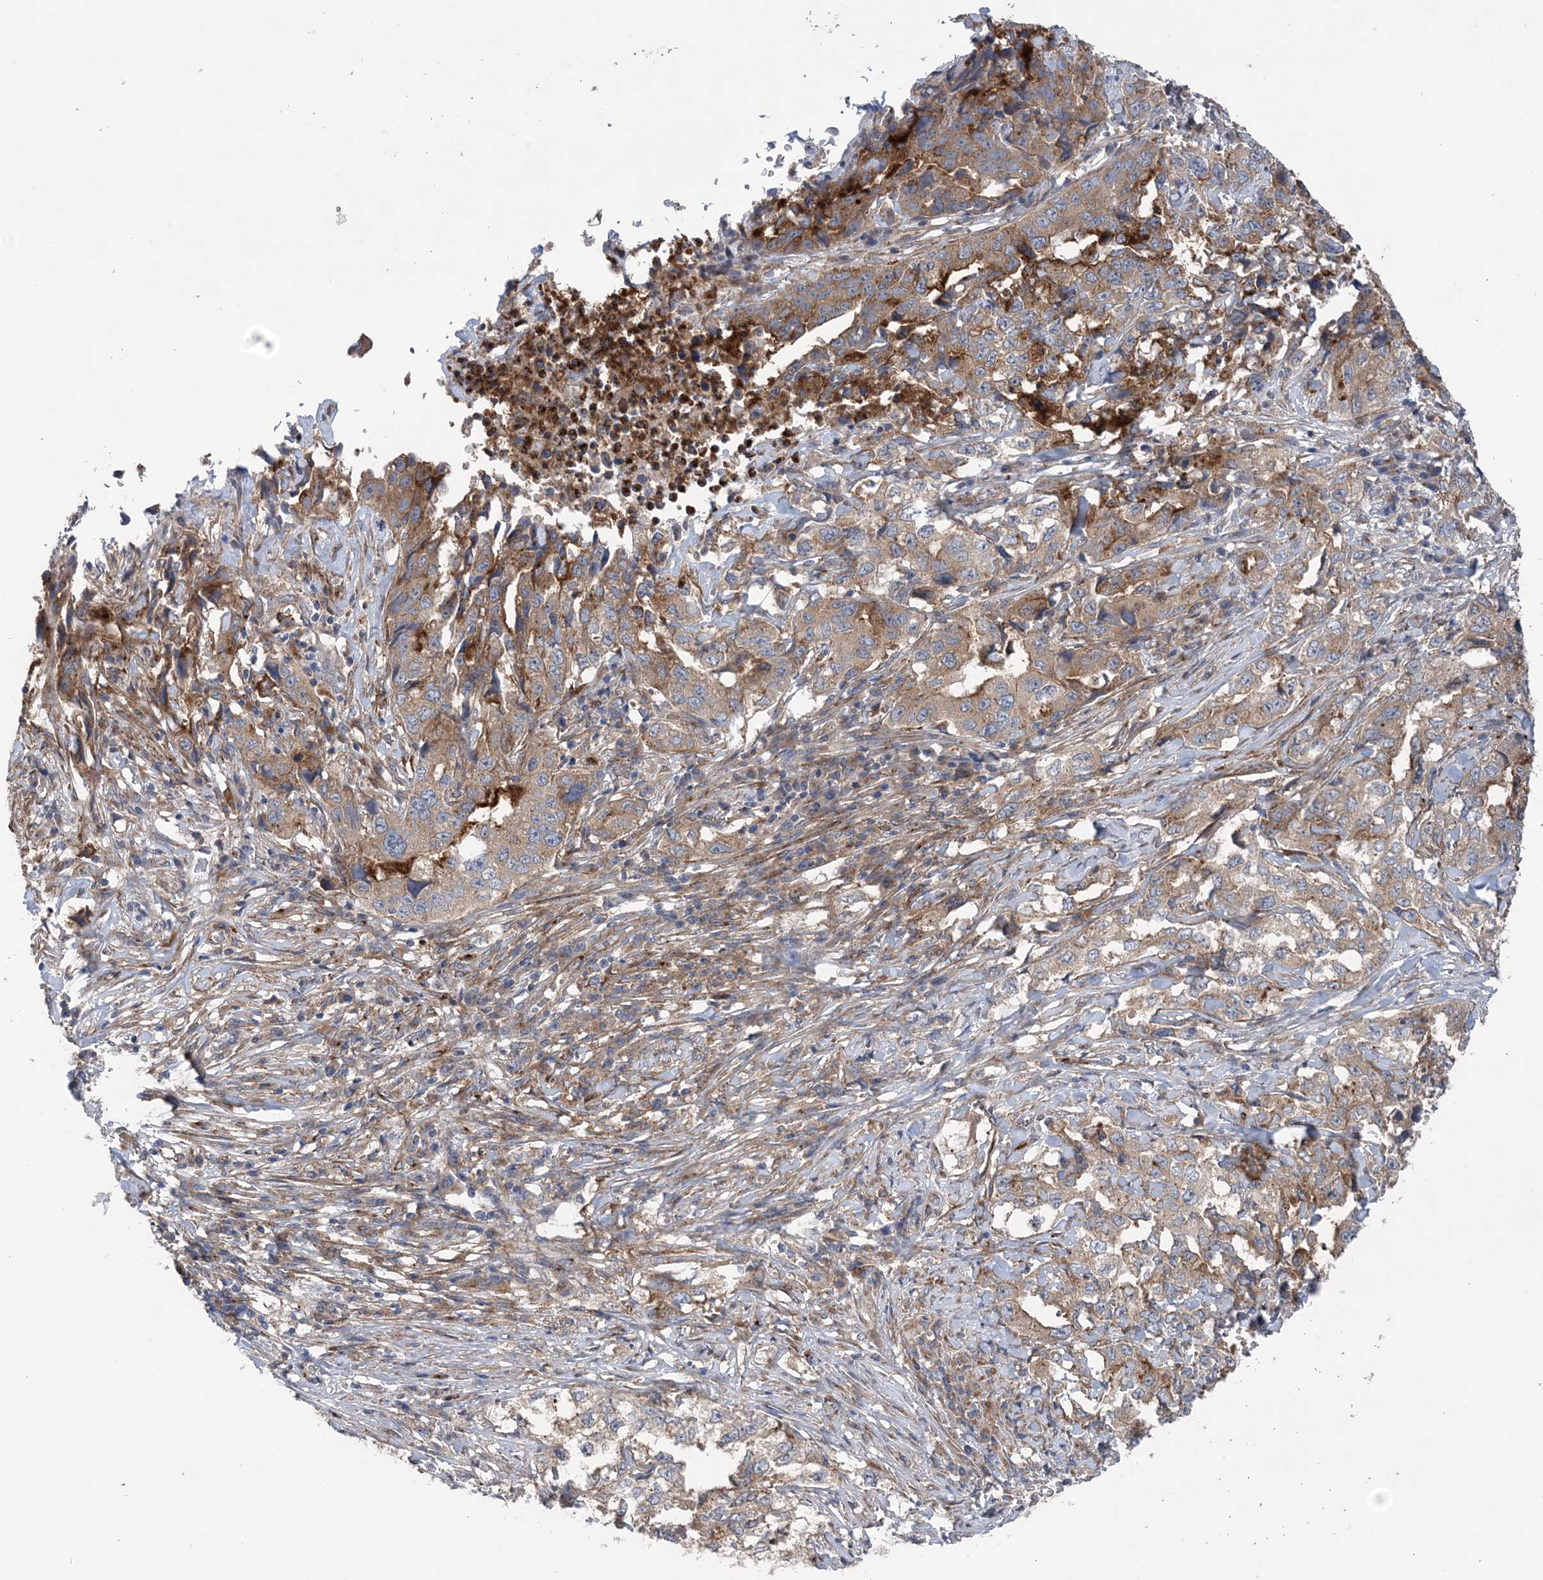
{"staining": {"intensity": "weak", "quantity": "25%-75%", "location": "cytoplasmic/membranous"}, "tissue": "lung cancer", "cell_type": "Tumor cells", "image_type": "cancer", "snomed": [{"axis": "morphology", "description": "Adenocarcinoma, NOS"}, {"axis": "topography", "description": "Lung"}], "caption": "The image demonstrates immunohistochemical staining of adenocarcinoma (lung). There is weak cytoplasmic/membranous staining is seen in approximately 25%-75% of tumor cells. The staining was performed using DAB, with brown indicating positive protein expression. Nuclei are stained blue with hematoxylin.", "gene": "PTTG1IP", "patient": {"sex": "female", "age": 51}}